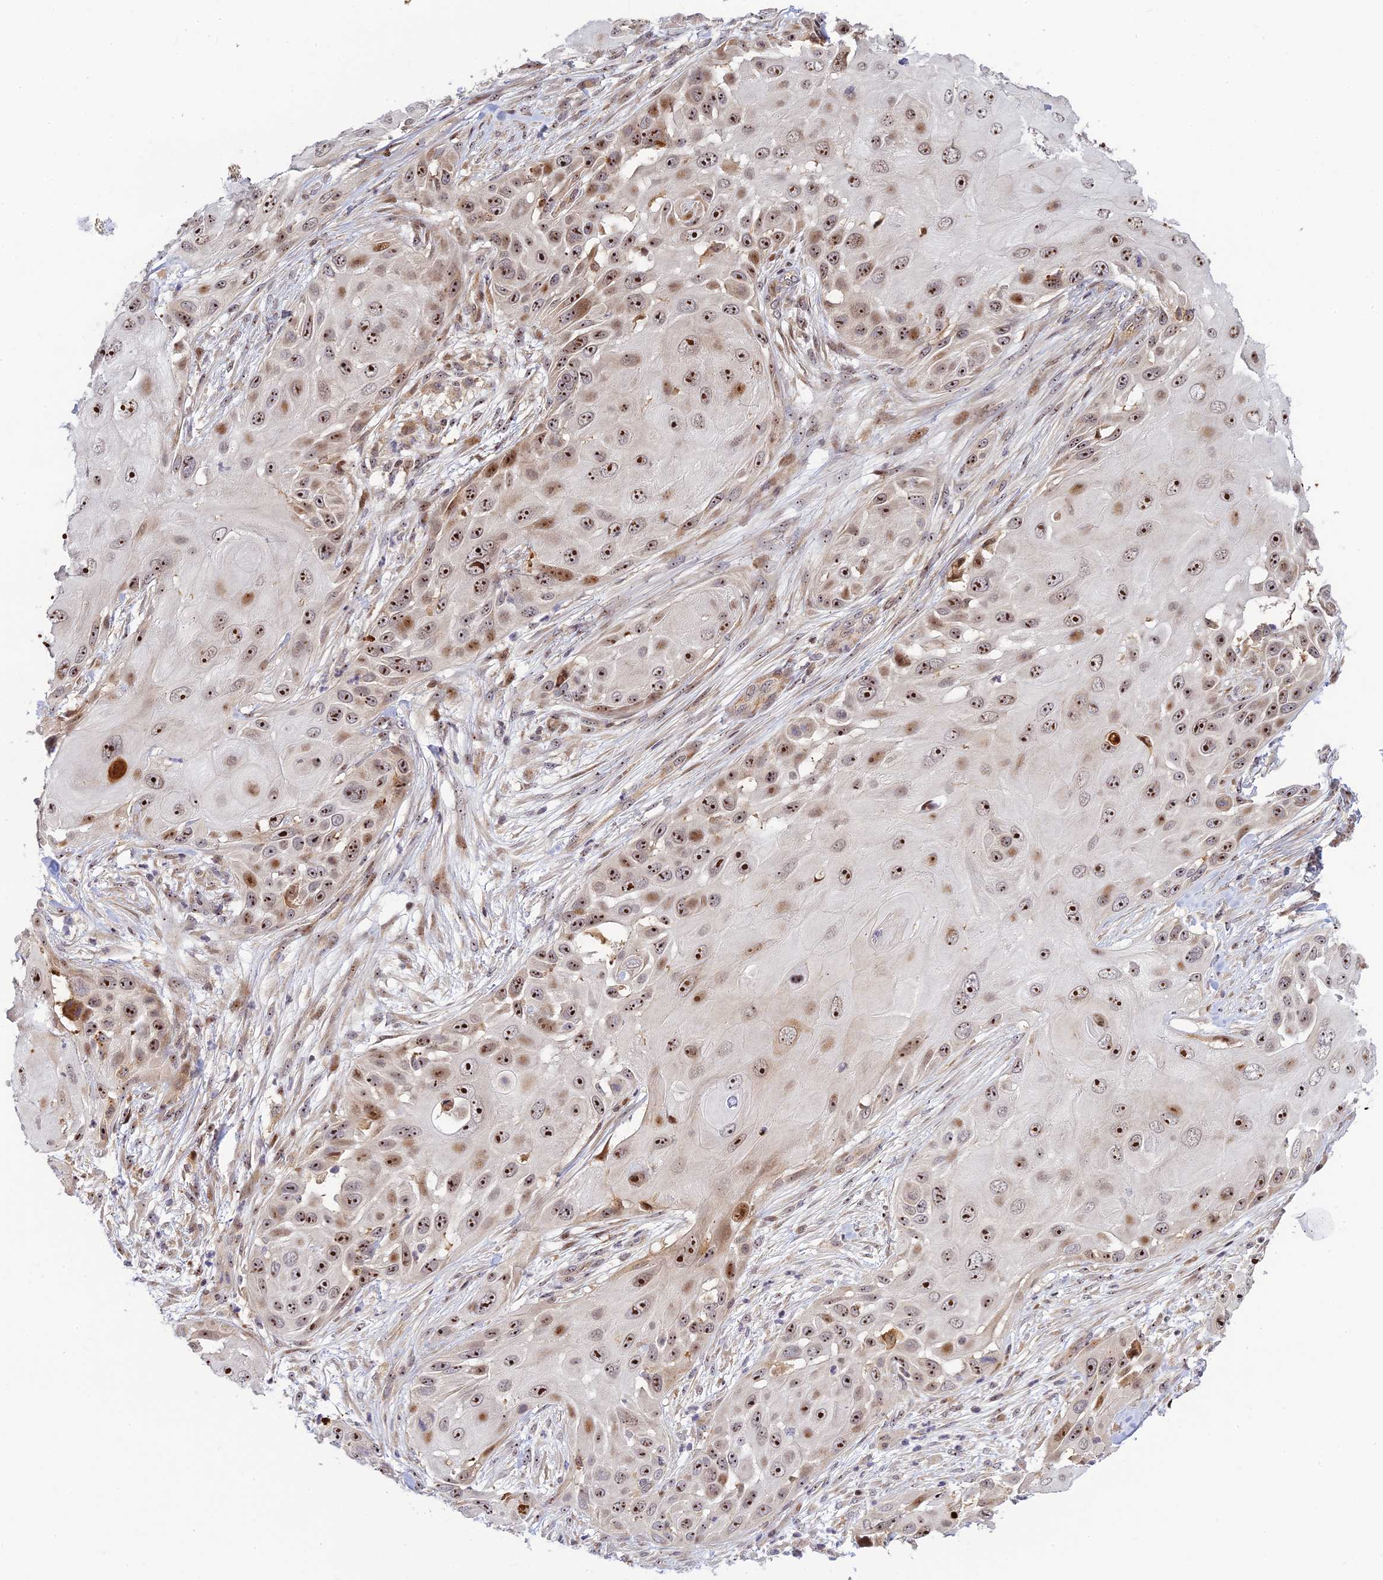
{"staining": {"intensity": "strong", "quantity": ">75%", "location": "cytoplasmic/membranous,nuclear"}, "tissue": "skin cancer", "cell_type": "Tumor cells", "image_type": "cancer", "snomed": [{"axis": "morphology", "description": "Squamous cell carcinoma, NOS"}, {"axis": "topography", "description": "Skin"}], "caption": "A micrograph of skin cancer stained for a protein reveals strong cytoplasmic/membranous and nuclear brown staining in tumor cells.", "gene": "UFSP2", "patient": {"sex": "female", "age": 44}}